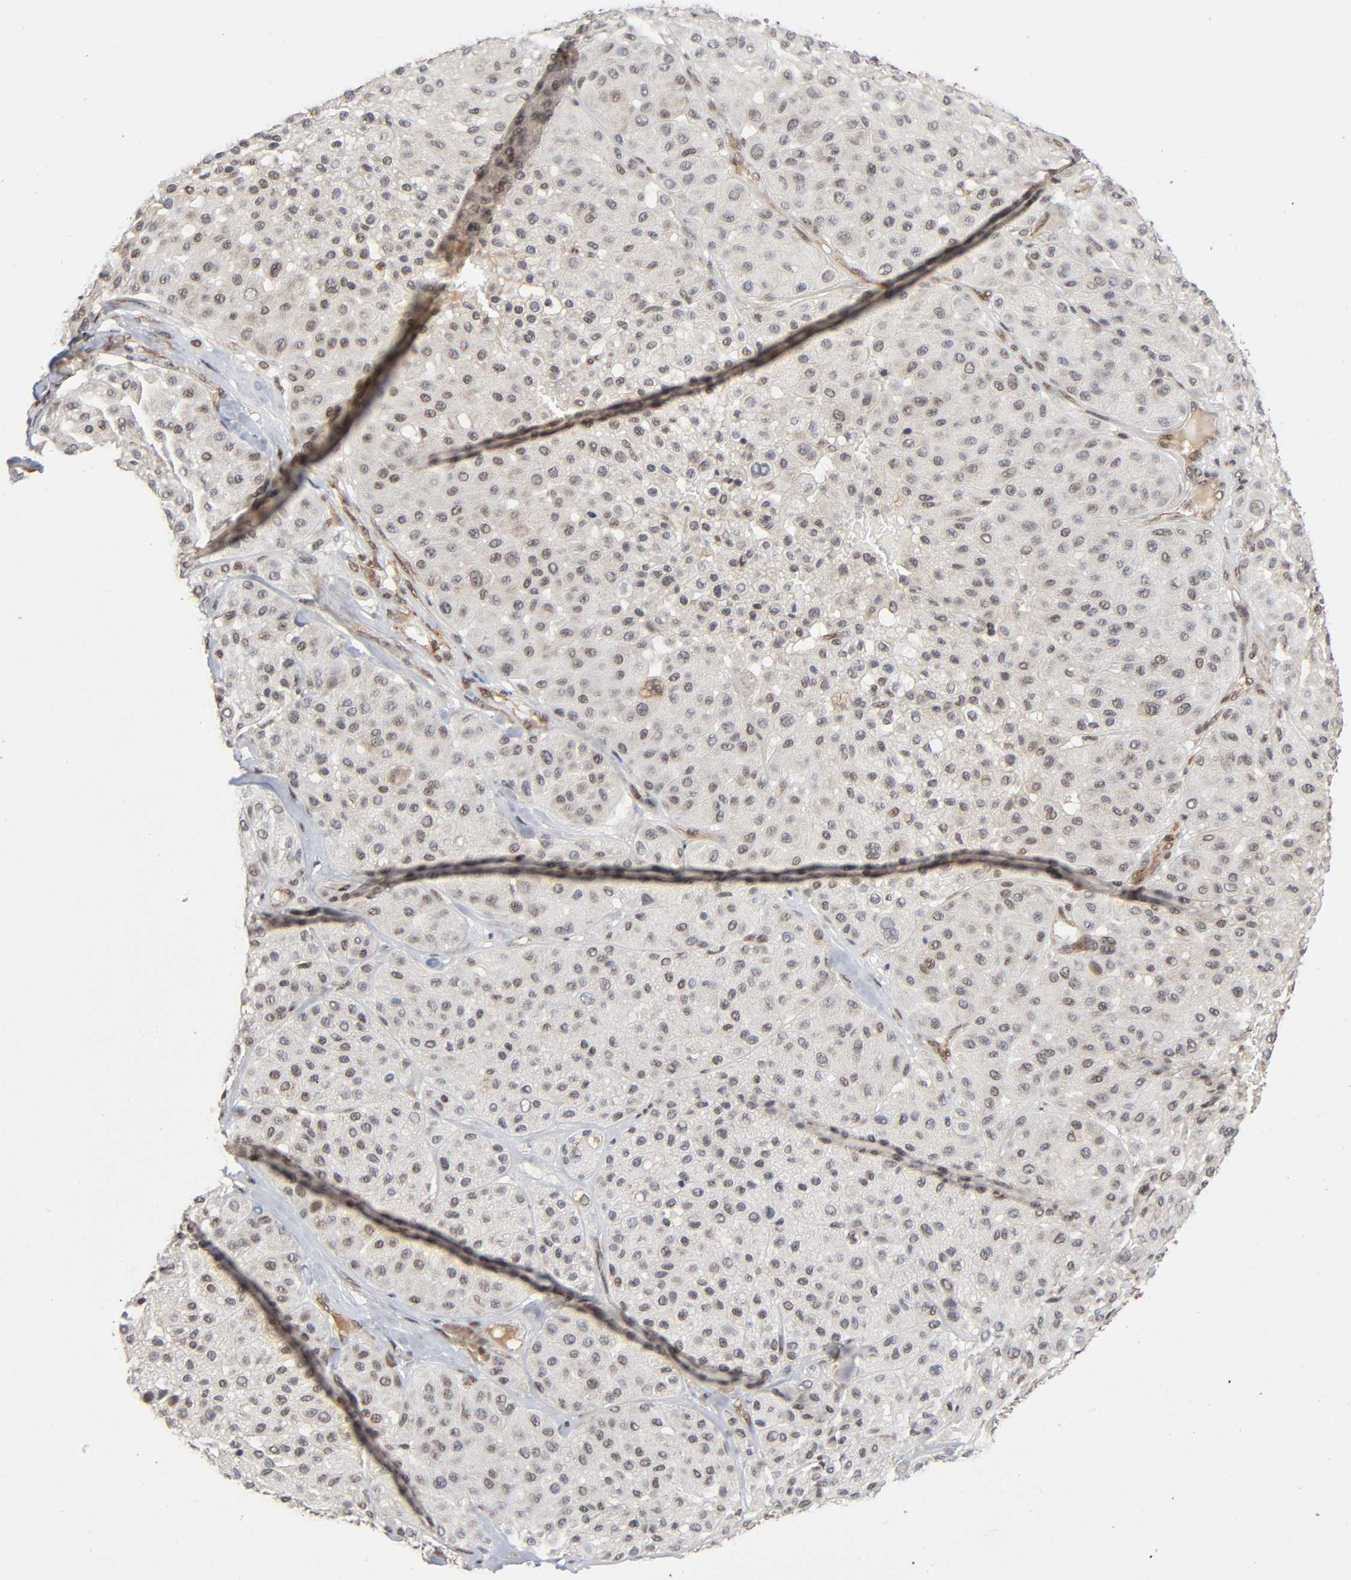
{"staining": {"intensity": "weak", "quantity": "25%-75%", "location": "cytoplasmic/membranous,nuclear"}, "tissue": "melanoma", "cell_type": "Tumor cells", "image_type": "cancer", "snomed": [{"axis": "morphology", "description": "Normal tissue, NOS"}, {"axis": "morphology", "description": "Malignant melanoma, Metastatic site"}, {"axis": "topography", "description": "Skin"}], "caption": "Human malignant melanoma (metastatic site) stained for a protein (brown) displays weak cytoplasmic/membranous and nuclear positive expression in approximately 25%-75% of tumor cells.", "gene": "ZNF384", "patient": {"sex": "male", "age": 41}}